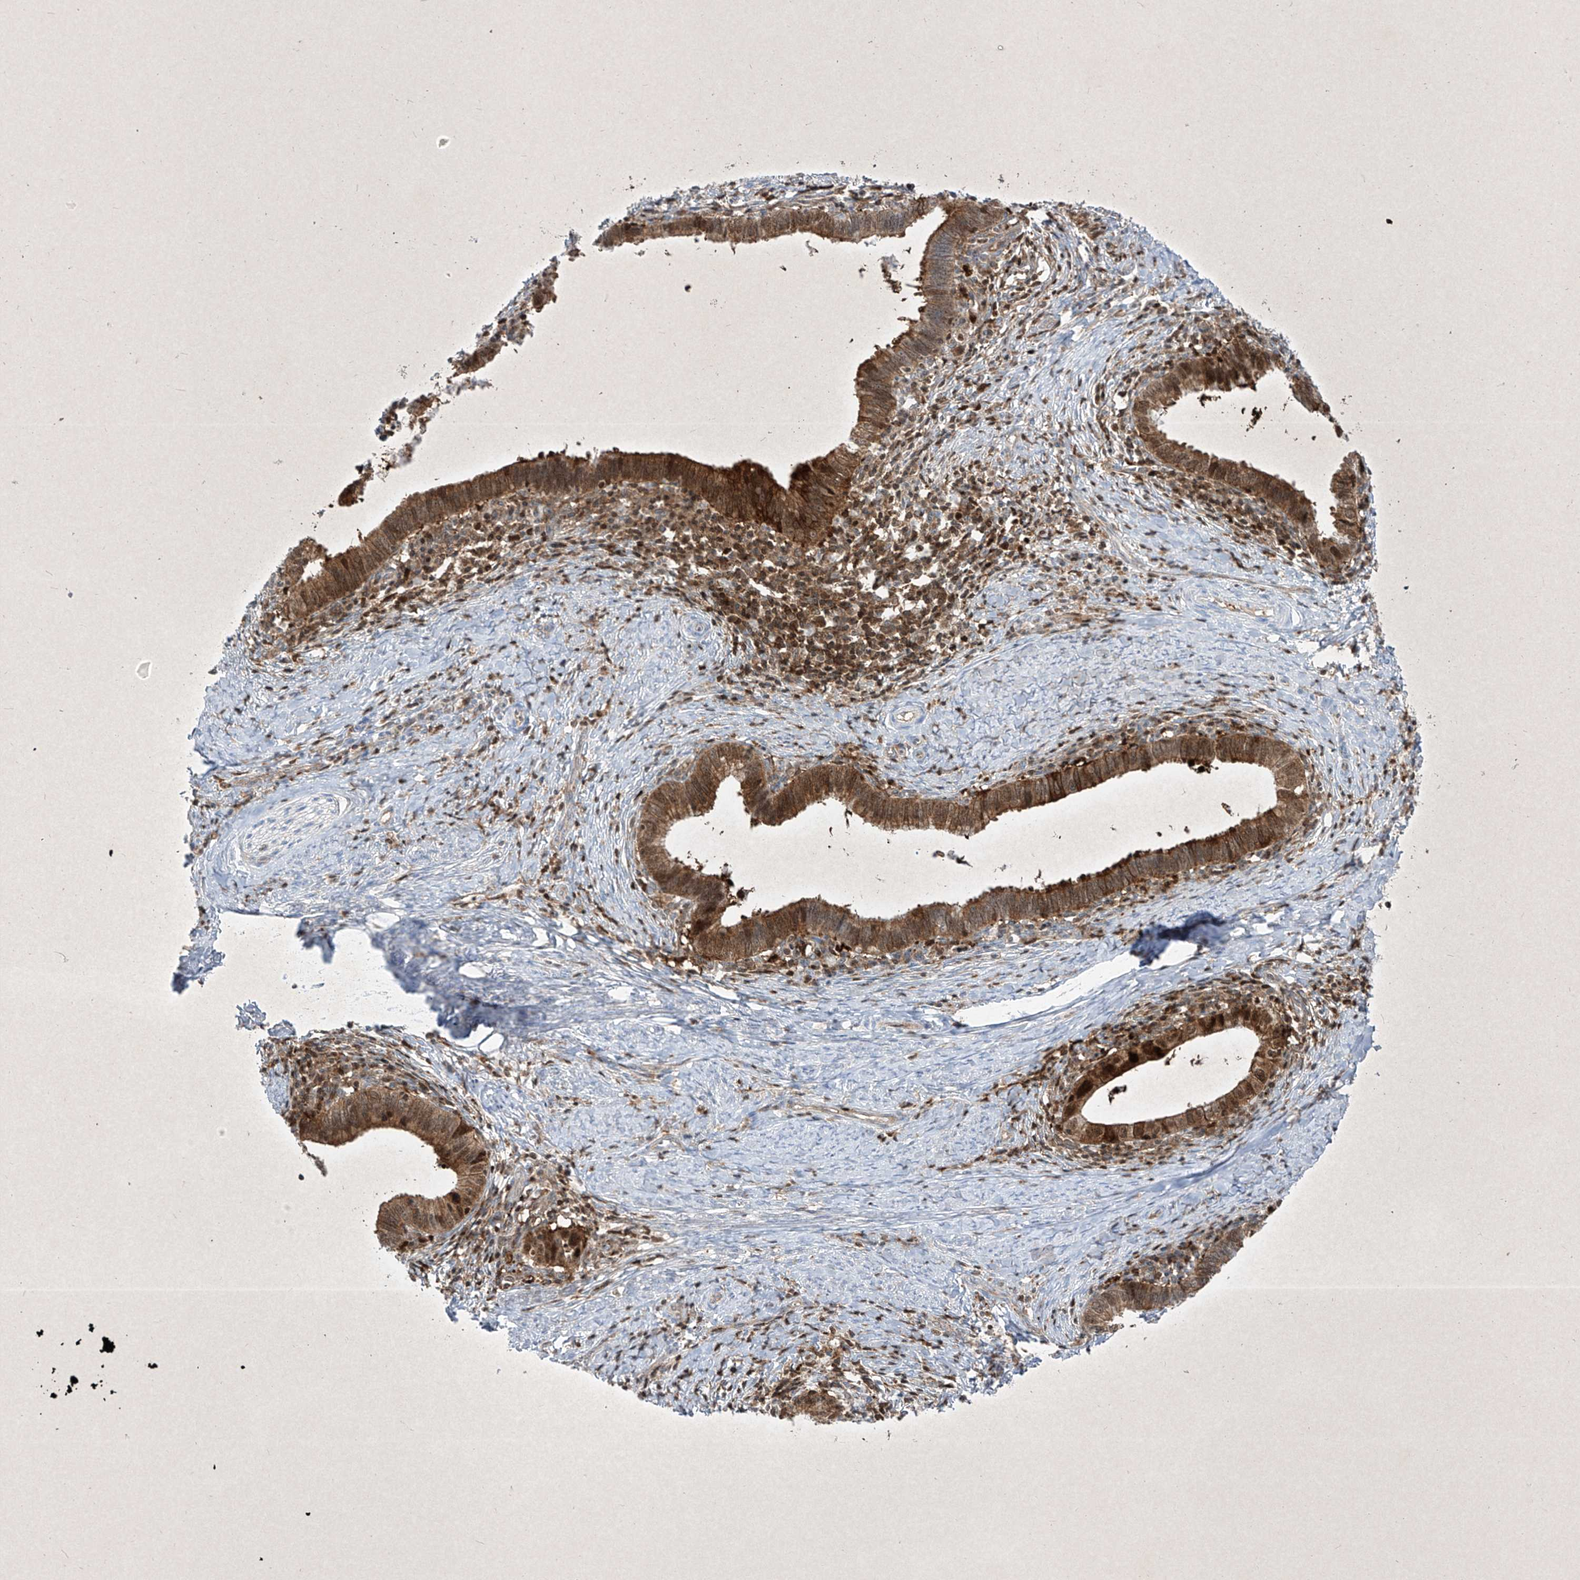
{"staining": {"intensity": "moderate", "quantity": ">75%", "location": "cytoplasmic/membranous,nuclear"}, "tissue": "cervical cancer", "cell_type": "Tumor cells", "image_type": "cancer", "snomed": [{"axis": "morphology", "description": "Adenocarcinoma, NOS"}, {"axis": "topography", "description": "Cervix"}], "caption": "This is an image of immunohistochemistry staining of adenocarcinoma (cervical), which shows moderate staining in the cytoplasmic/membranous and nuclear of tumor cells.", "gene": "PSMB10", "patient": {"sex": "female", "age": 36}}